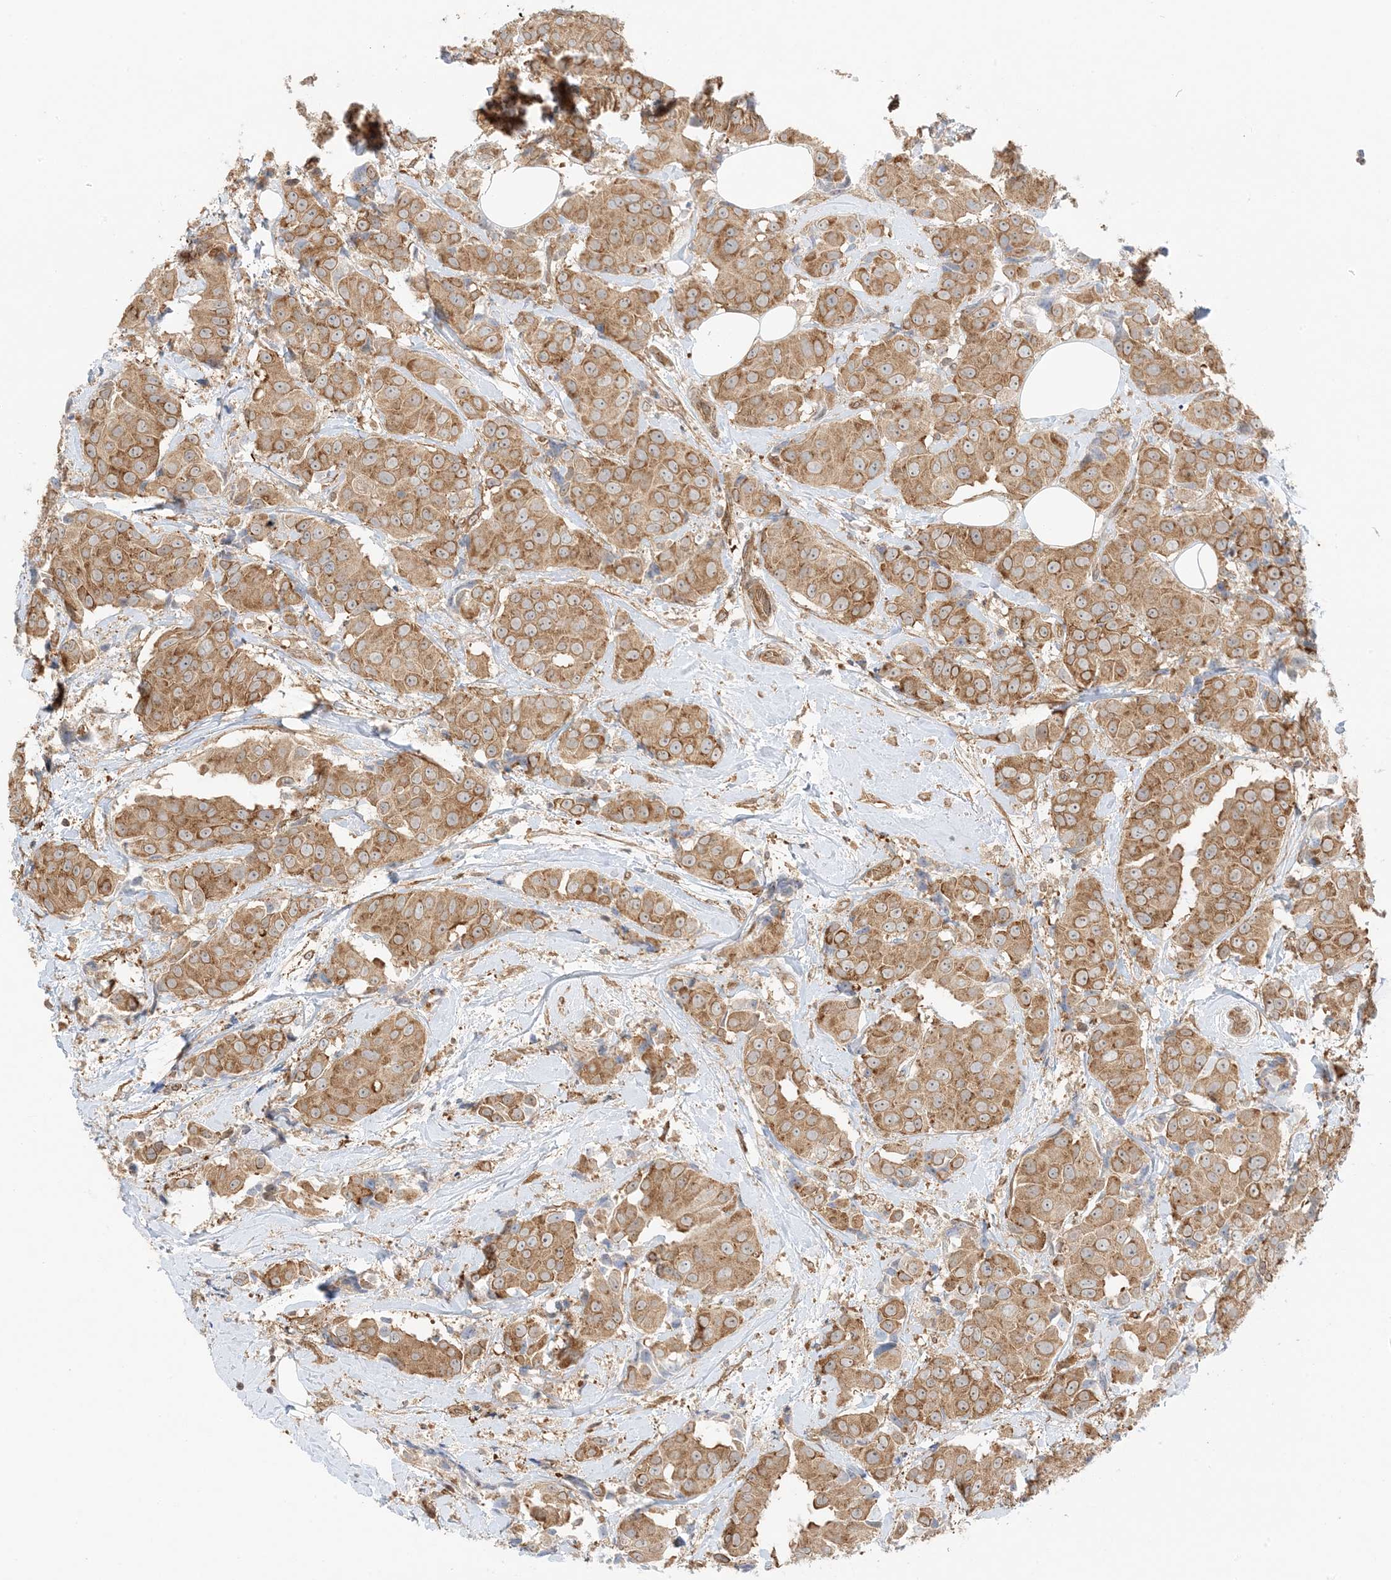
{"staining": {"intensity": "moderate", "quantity": ">75%", "location": "cytoplasmic/membranous"}, "tissue": "breast cancer", "cell_type": "Tumor cells", "image_type": "cancer", "snomed": [{"axis": "morphology", "description": "Normal tissue, NOS"}, {"axis": "morphology", "description": "Duct carcinoma"}, {"axis": "topography", "description": "Breast"}], "caption": "Protein staining demonstrates moderate cytoplasmic/membranous staining in about >75% of tumor cells in infiltrating ductal carcinoma (breast).", "gene": "UBAP2L", "patient": {"sex": "female", "age": 39}}